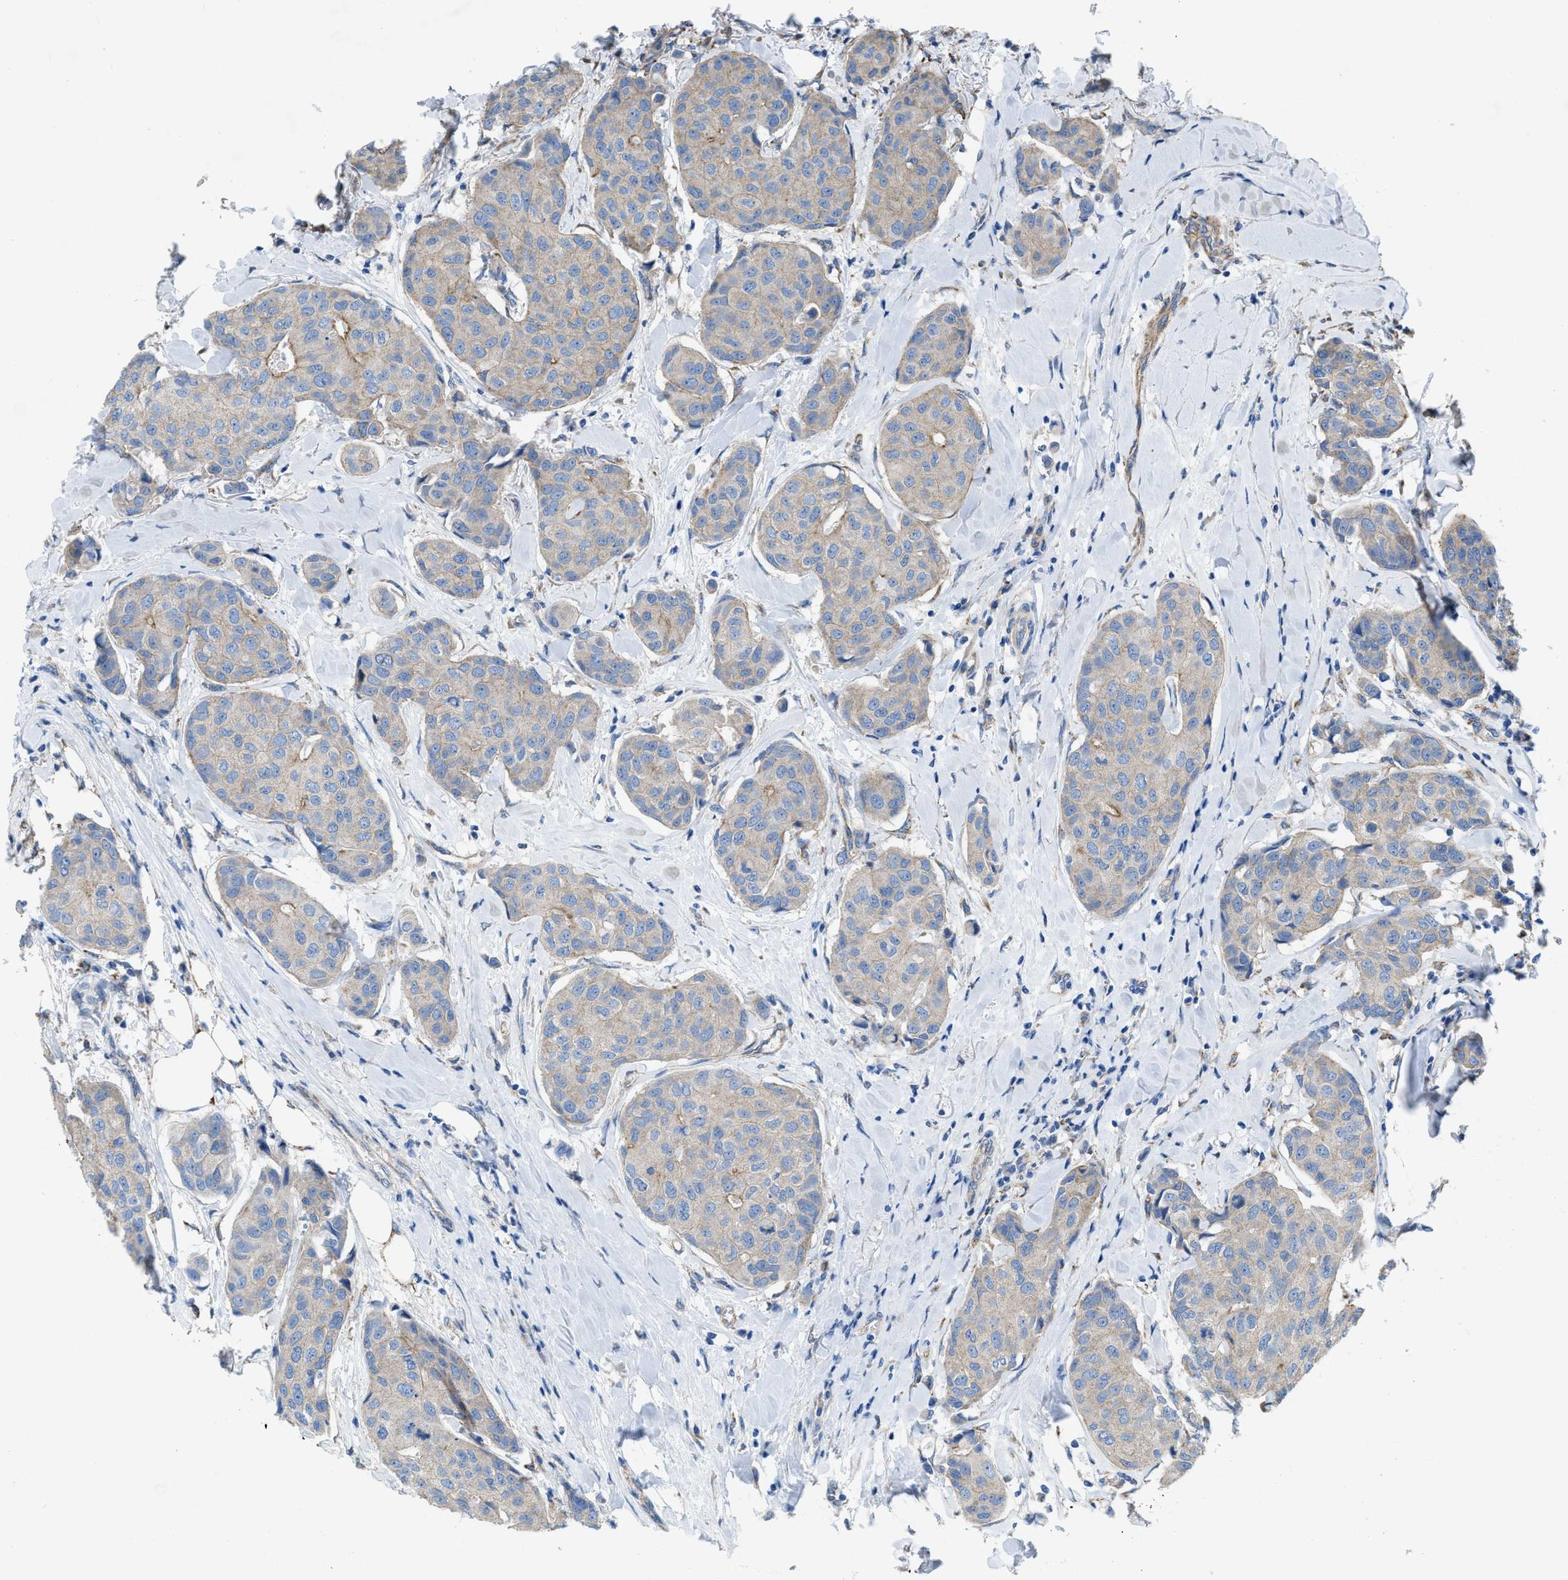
{"staining": {"intensity": "weak", "quantity": ">75%", "location": "cytoplasmic/membranous"}, "tissue": "breast cancer", "cell_type": "Tumor cells", "image_type": "cancer", "snomed": [{"axis": "morphology", "description": "Duct carcinoma"}, {"axis": "topography", "description": "Breast"}], "caption": "Breast cancer (infiltrating ductal carcinoma) stained for a protein demonstrates weak cytoplasmic/membranous positivity in tumor cells. (IHC, brightfield microscopy, high magnification).", "gene": "DOLPP1", "patient": {"sex": "female", "age": 80}}